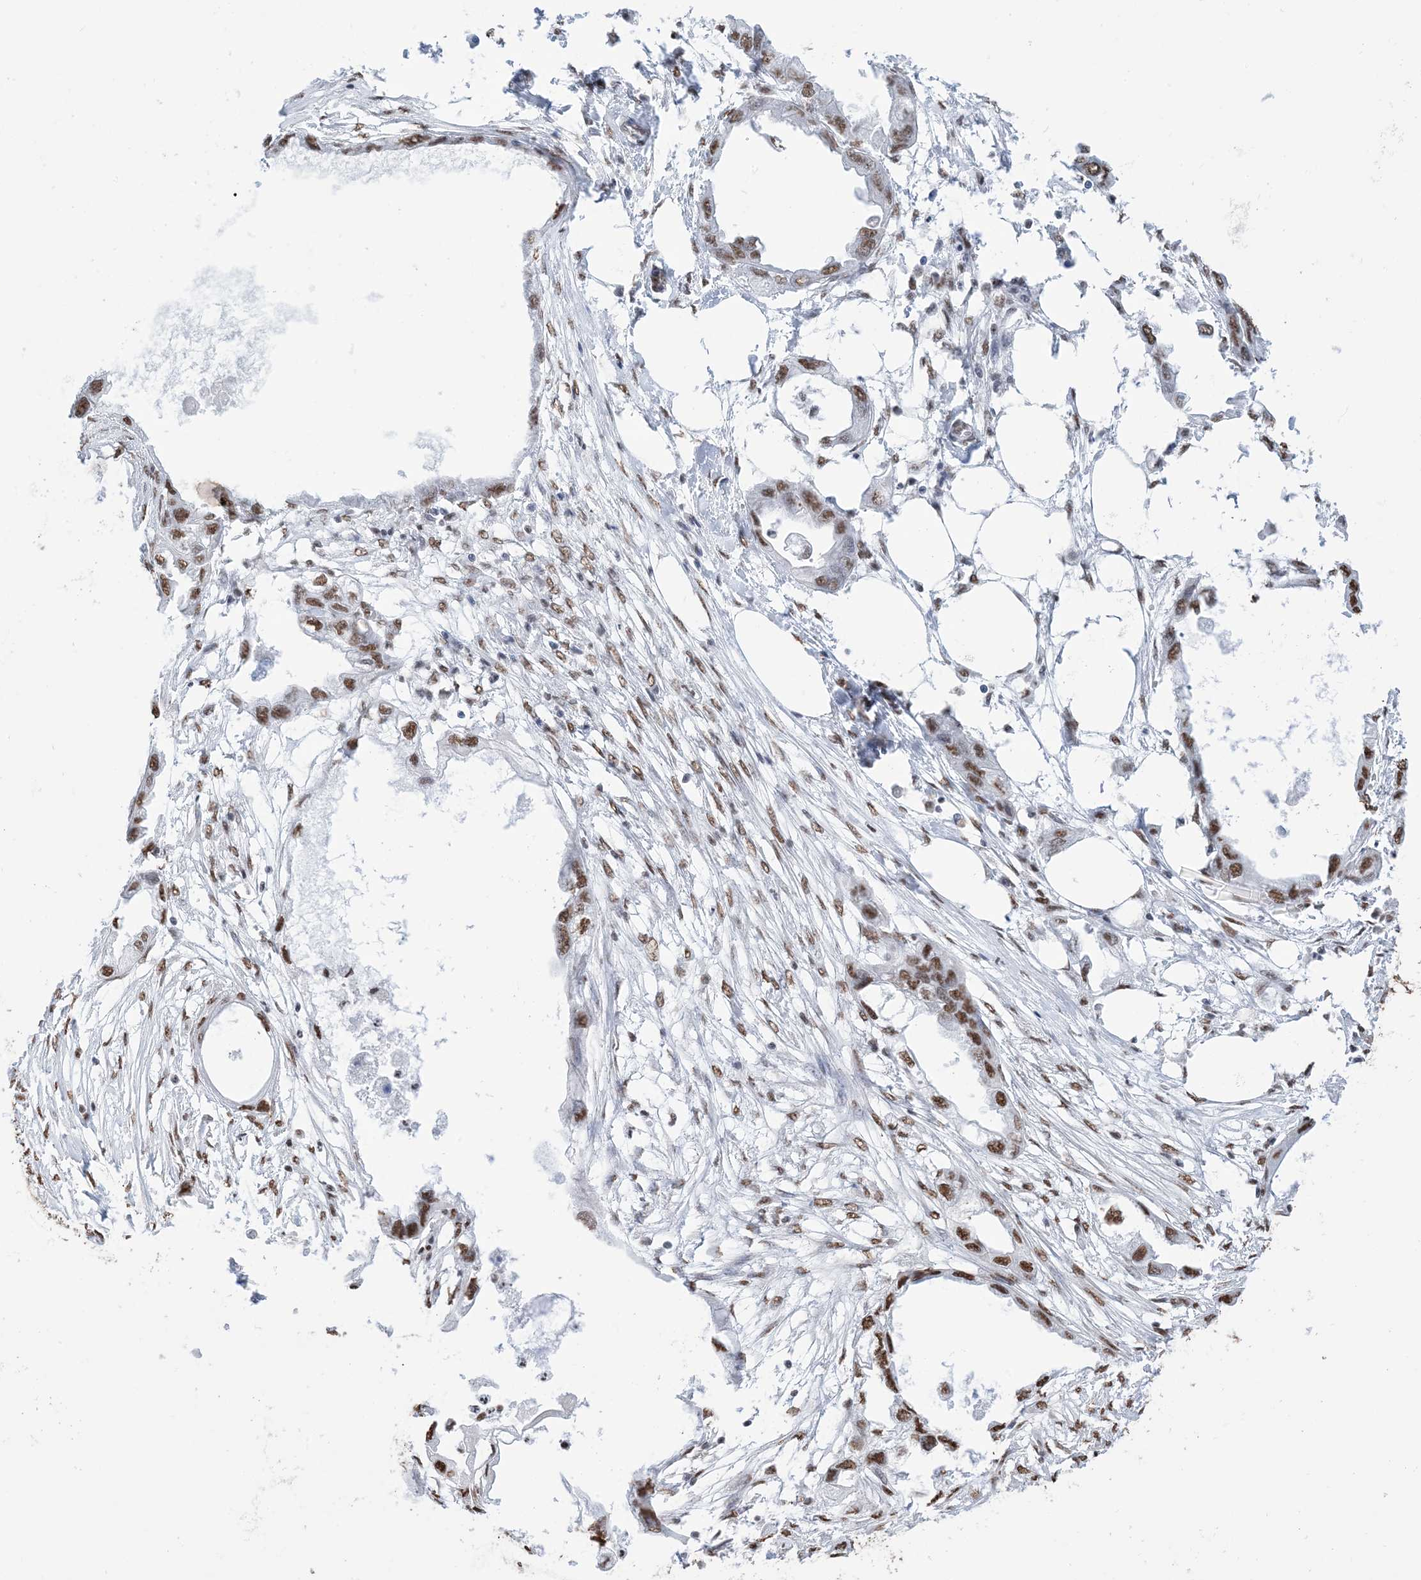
{"staining": {"intensity": "moderate", "quantity": ">75%", "location": "nuclear"}, "tissue": "endometrial cancer", "cell_type": "Tumor cells", "image_type": "cancer", "snomed": [{"axis": "morphology", "description": "Adenocarcinoma, NOS"}, {"axis": "morphology", "description": "Adenocarcinoma, metastatic, NOS"}, {"axis": "topography", "description": "Adipose tissue"}, {"axis": "topography", "description": "Endometrium"}], "caption": "Immunohistochemistry (IHC) of endometrial metastatic adenocarcinoma shows medium levels of moderate nuclear expression in about >75% of tumor cells. (DAB (3,3'-diaminobenzidine) = brown stain, brightfield microscopy at high magnification).", "gene": "ZNF792", "patient": {"sex": "female", "age": 67}}